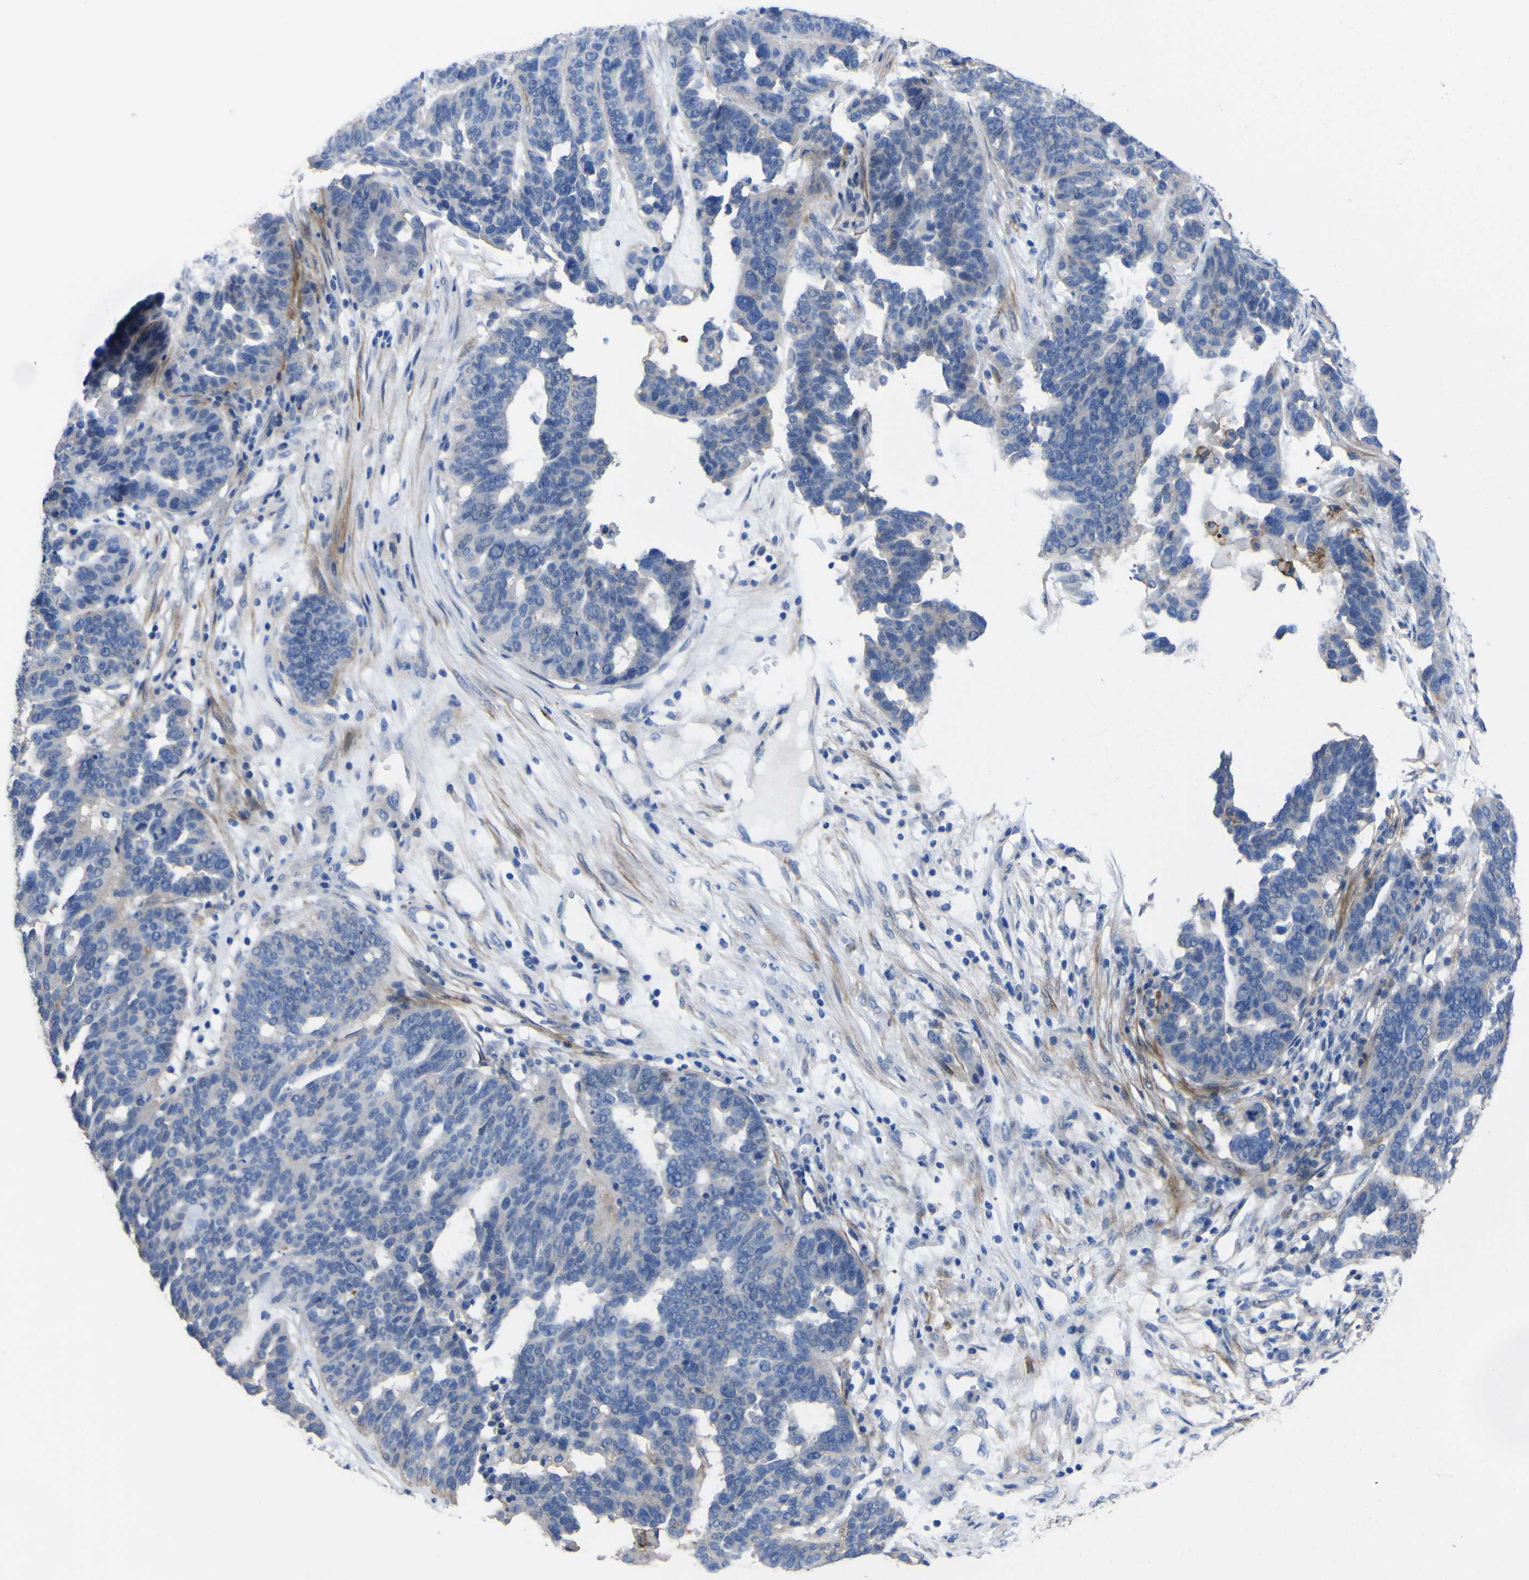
{"staining": {"intensity": "weak", "quantity": "<25%", "location": "cytoplasmic/membranous"}, "tissue": "ovarian cancer", "cell_type": "Tumor cells", "image_type": "cancer", "snomed": [{"axis": "morphology", "description": "Cystadenocarcinoma, serous, NOS"}, {"axis": "topography", "description": "Ovary"}], "caption": "A high-resolution image shows immunohistochemistry (IHC) staining of ovarian cancer (serous cystadenocarcinoma), which shows no significant positivity in tumor cells. The staining was performed using DAB (3,3'-diaminobenzidine) to visualize the protein expression in brown, while the nuclei were stained in blue with hematoxylin (Magnification: 20x).", "gene": "AGO4", "patient": {"sex": "female", "age": 59}}